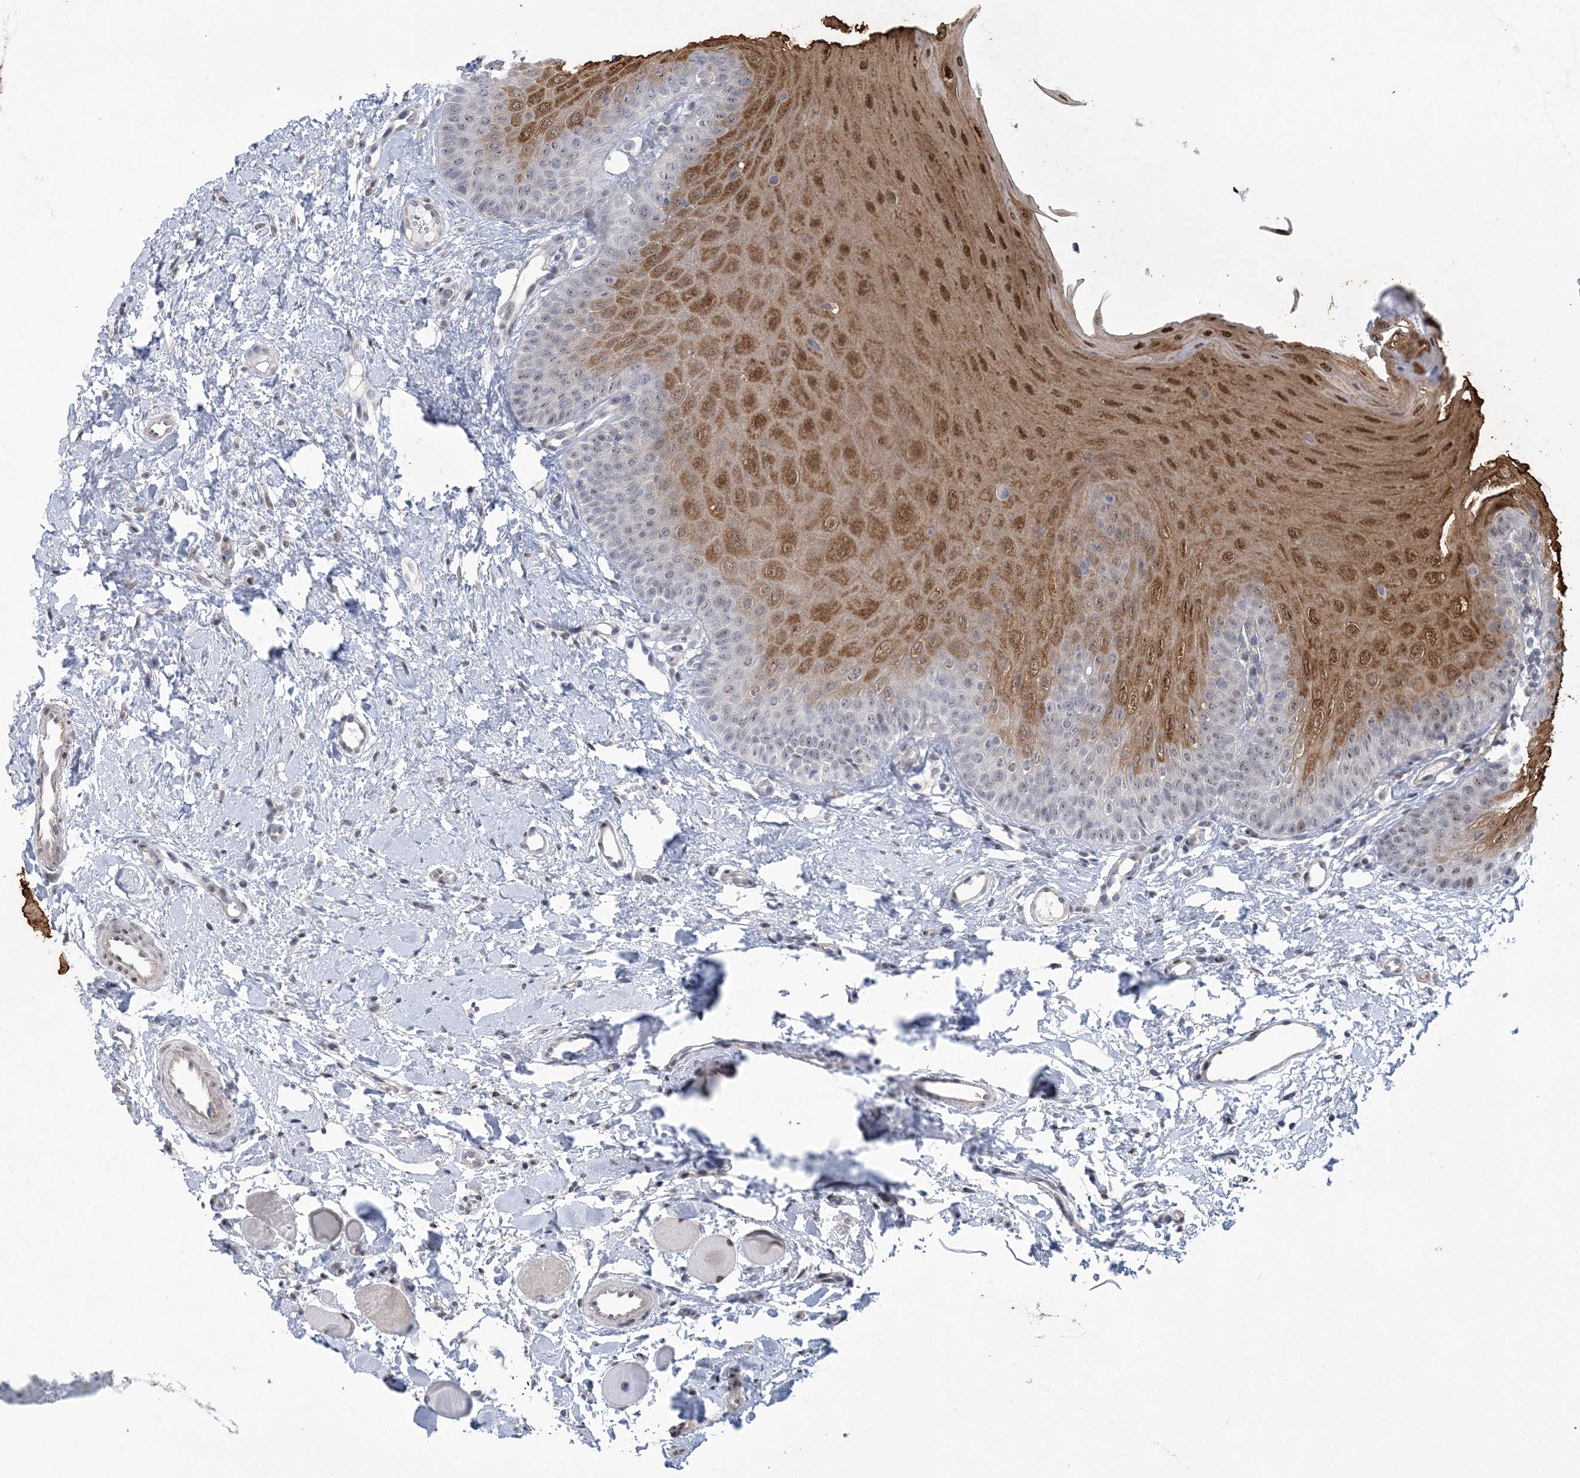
{"staining": {"intensity": "moderate", "quantity": "25%-75%", "location": "cytoplasmic/membranous,nuclear"}, "tissue": "oral mucosa", "cell_type": "Squamous epithelial cells", "image_type": "normal", "snomed": [{"axis": "morphology", "description": "Normal tissue, NOS"}, {"axis": "topography", "description": "Oral tissue"}], "caption": "Immunohistochemical staining of unremarkable human oral mucosa exhibits moderate cytoplasmic/membranous,nuclear protein expression in about 25%-75% of squamous epithelial cells.", "gene": "HOMEZ", "patient": {"sex": "female", "age": 68}}